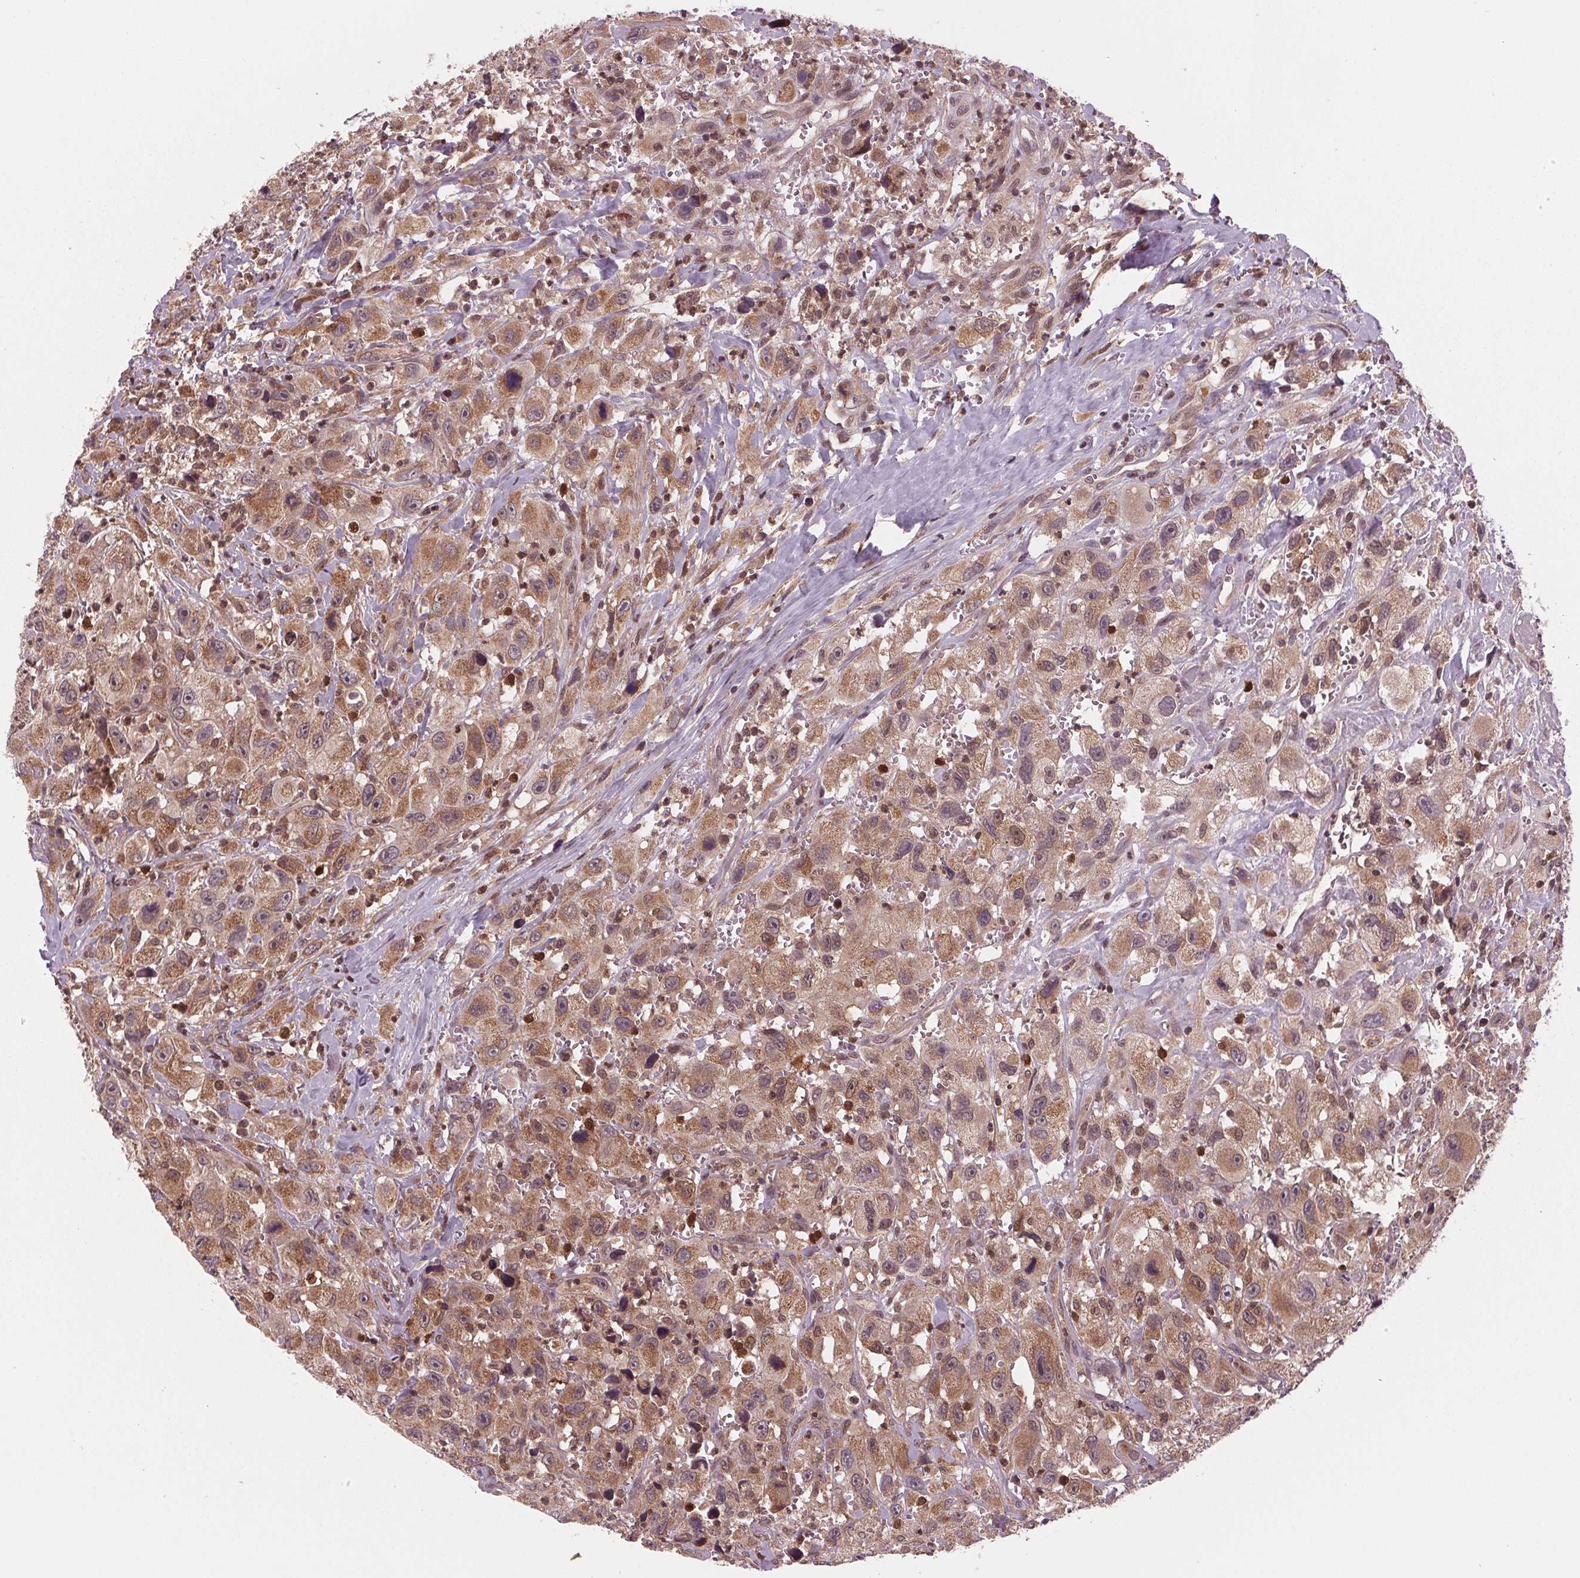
{"staining": {"intensity": "moderate", "quantity": ">75%", "location": "cytoplasmic/membranous"}, "tissue": "head and neck cancer", "cell_type": "Tumor cells", "image_type": "cancer", "snomed": [{"axis": "morphology", "description": "Squamous cell carcinoma, NOS"}, {"axis": "morphology", "description": "Squamous cell carcinoma, metastatic, NOS"}, {"axis": "topography", "description": "Oral tissue"}, {"axis": "topography", "description": "Head-Neck"}], "caption": "Human head and neck cancer stained with a brown dye displays moderate cytoplasmic/membranous positive positivity in approximately >75% of tumor cells.", "gene": "STAT3", "patient": {"sex": "female", "age": 85}}